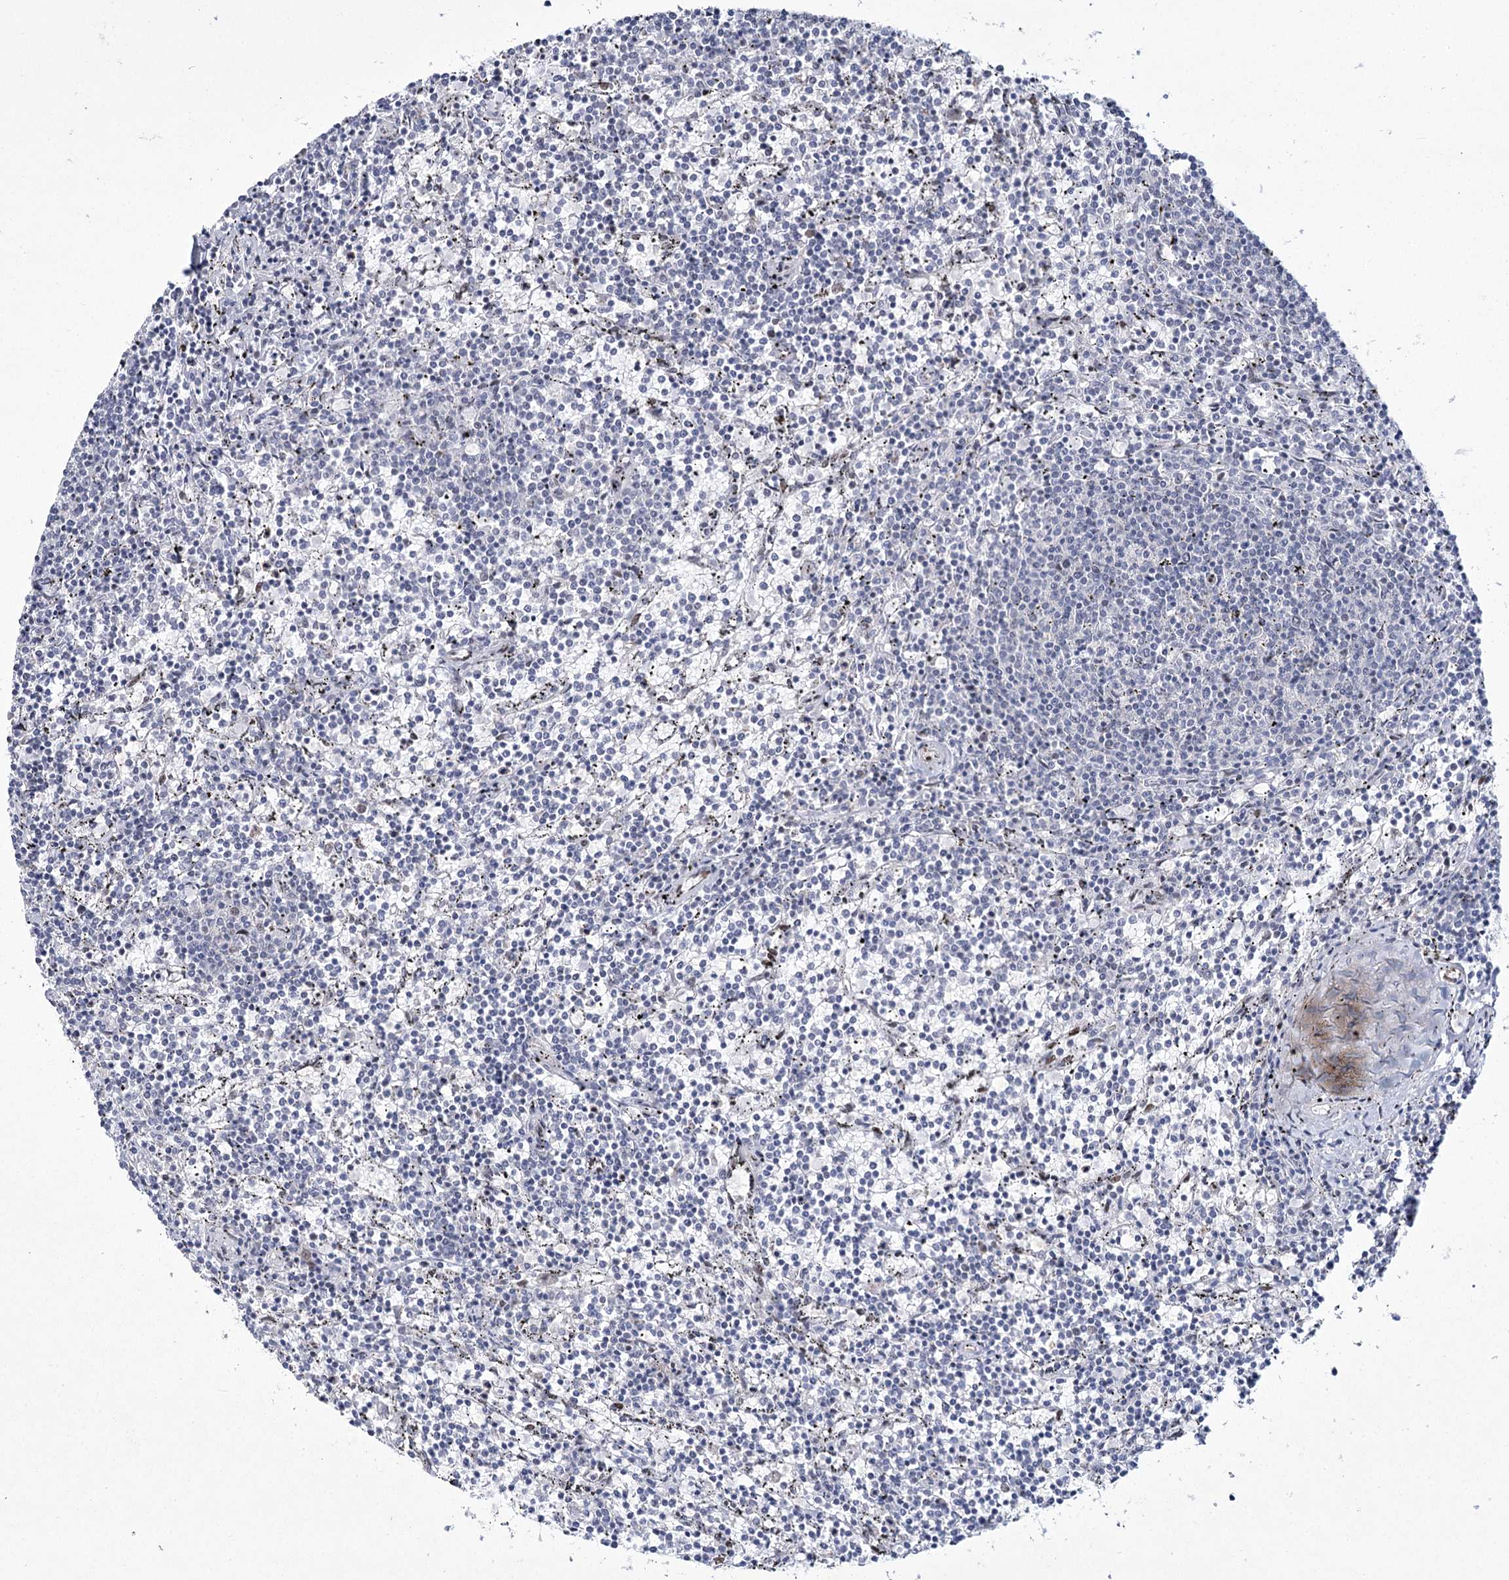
{"staining": {"intensity": "negative", "quantity": "none", "location": "none"}, "tissue": "lymphoma", "cell_type": "Tumor cells", "image_type": "cancer", "snomed": [{"axis": "morphology", "description": "Malignant lymphoma, non-Hodgkin's type, Low grade"}, {"axis": "topography", "description": "Spleen"}], "caption": "The photomicrograph reveals no significant positivity in tumor cells of low-grade malignant lymphoma, non-Hodgkin's type.", "gene": "YBX3", "patient": {"sex": "female", "age": 50}}